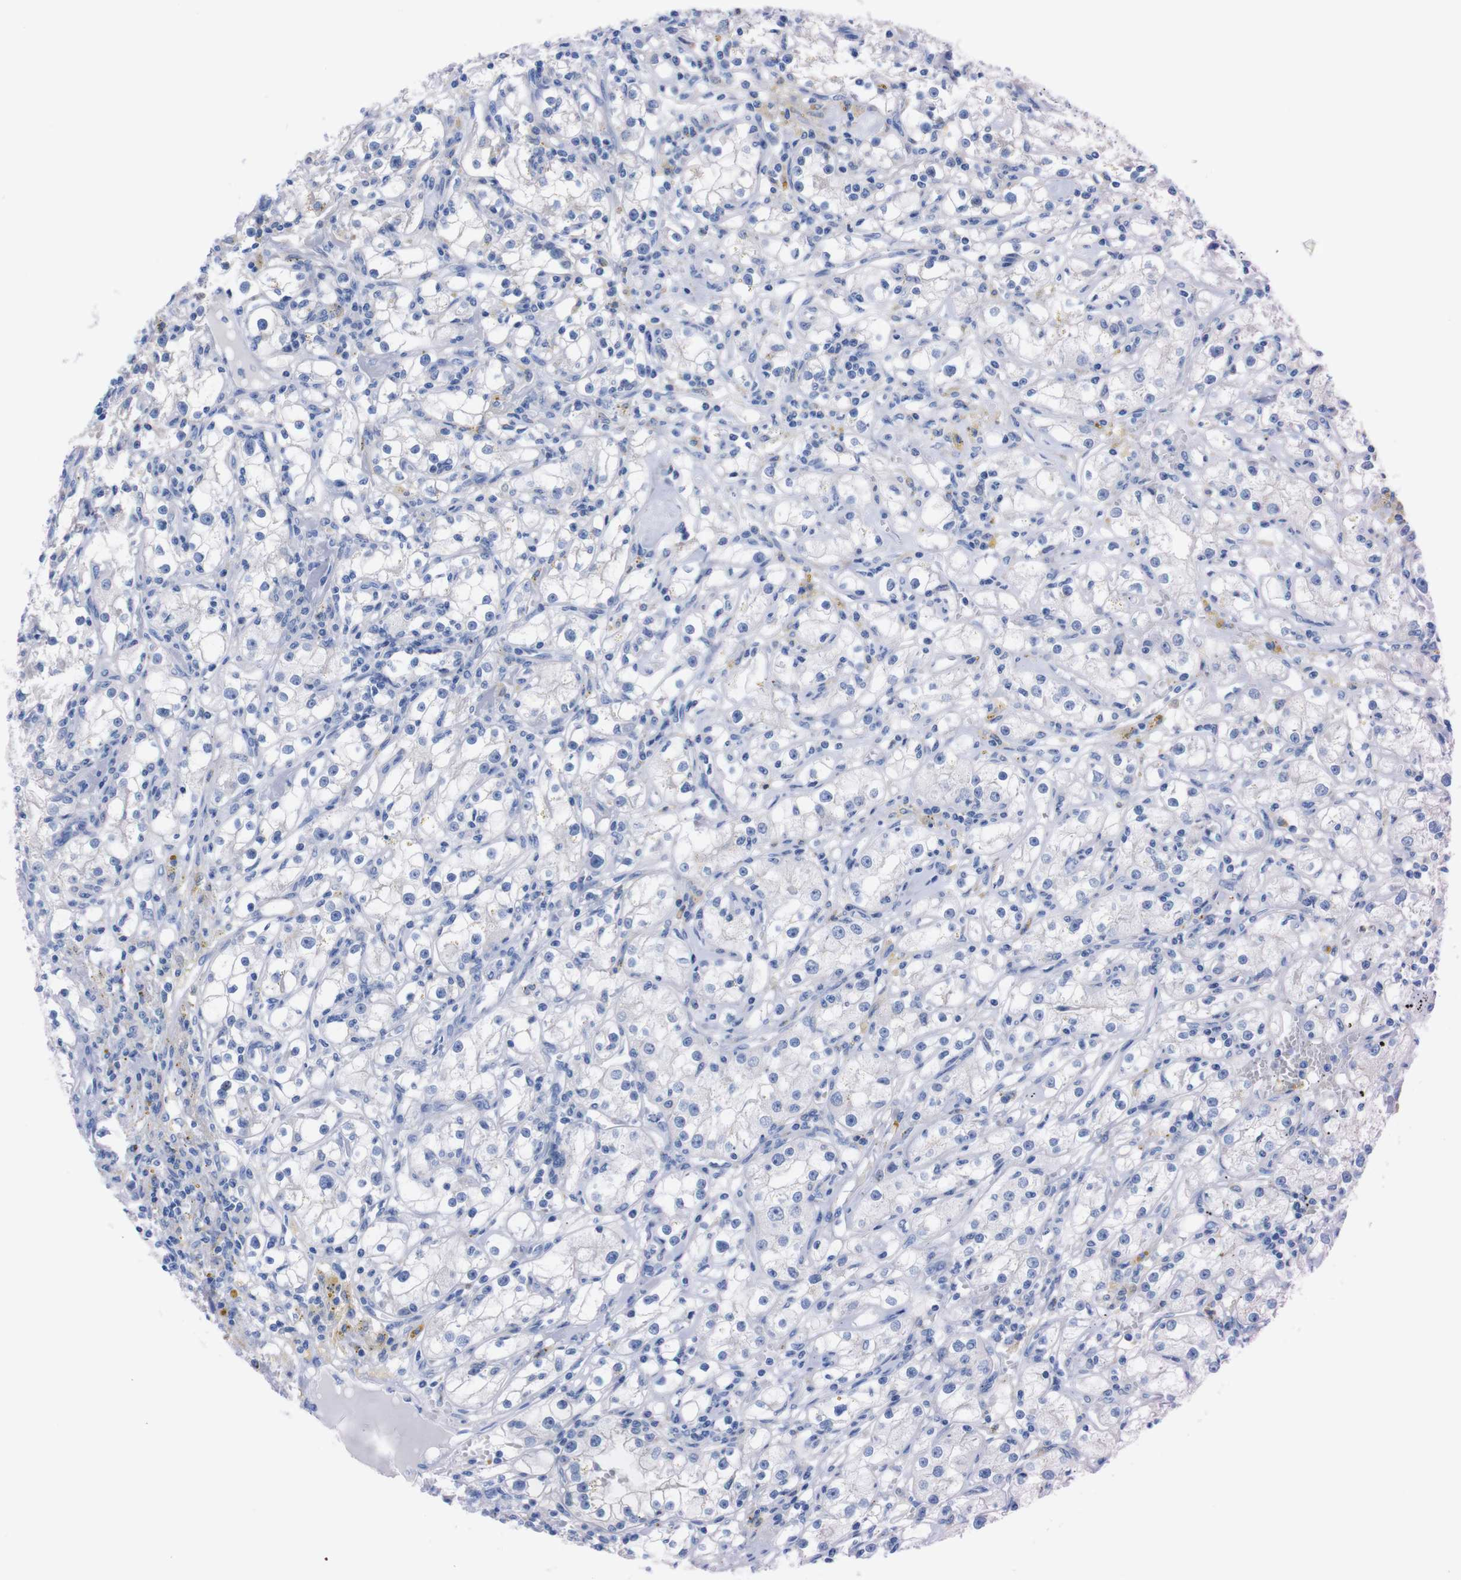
{"staining": {"intensity": "negative", "quantity": "none", "location": "none"}, "tissue": "renal cancer", "cell_type": "Tumor cells", "image_type": "cancer", "snomed": [{"axis": "morphology", "description": "Adenocarcinoma, NOS"}, {"axis": "topography", "description": "Kidney"}], "caption": "Tumor cells are negative for brown protein staining in renal cancer (adenocarcinoma).", "gene": "TMEM243", "patient": {"sex": "male", "age": 56}}